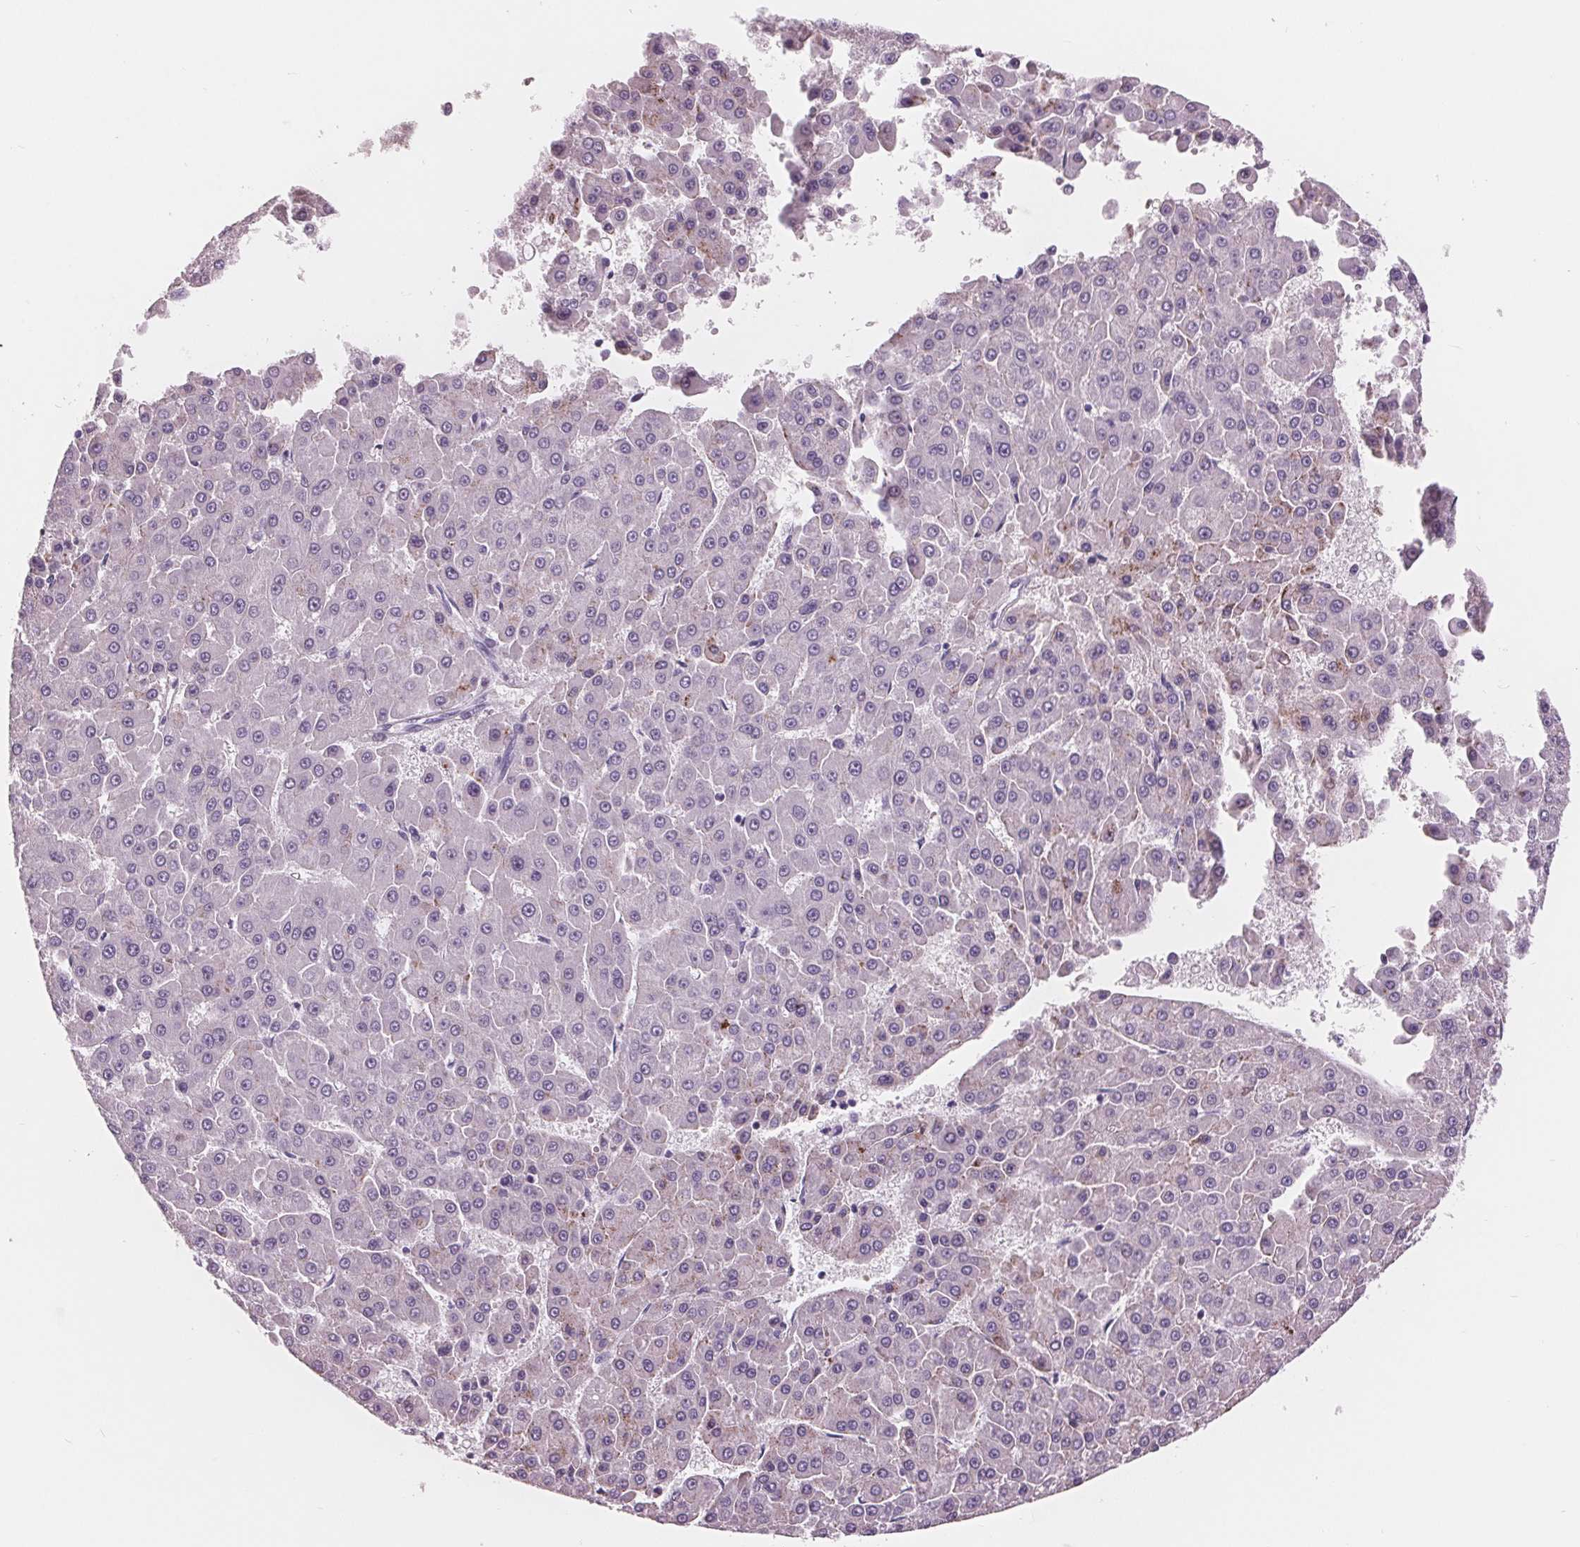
{"staining": {"intensity": "weak", "quantity": "<25%", "location": "cytoplasmic/membranous"}, "tissue": "liver cancer", "cell_type": "Tumor cells", "image_type": "cancer", "snomed": [{"axis": "morphology", "description": "Carcinoma, Hepatocellular, NOS"}, {"axis": "topography", "description": "Liver"}], "caption": "An immunohistochemistry histopathology image of liver cancer (hepatocellular carcinoma) is shown. There is no staining in tumor cells of liver cancer (hepatocellular carcinoma). (Stains: DAB (3,3'-diaminobenzidine) immunohistochemistry with hematoxylin counter stain, Microscopy: brightfield microscopy at high magnification).", "gene": "AMBP", "patient": {"sex": "male", "age": 78}}